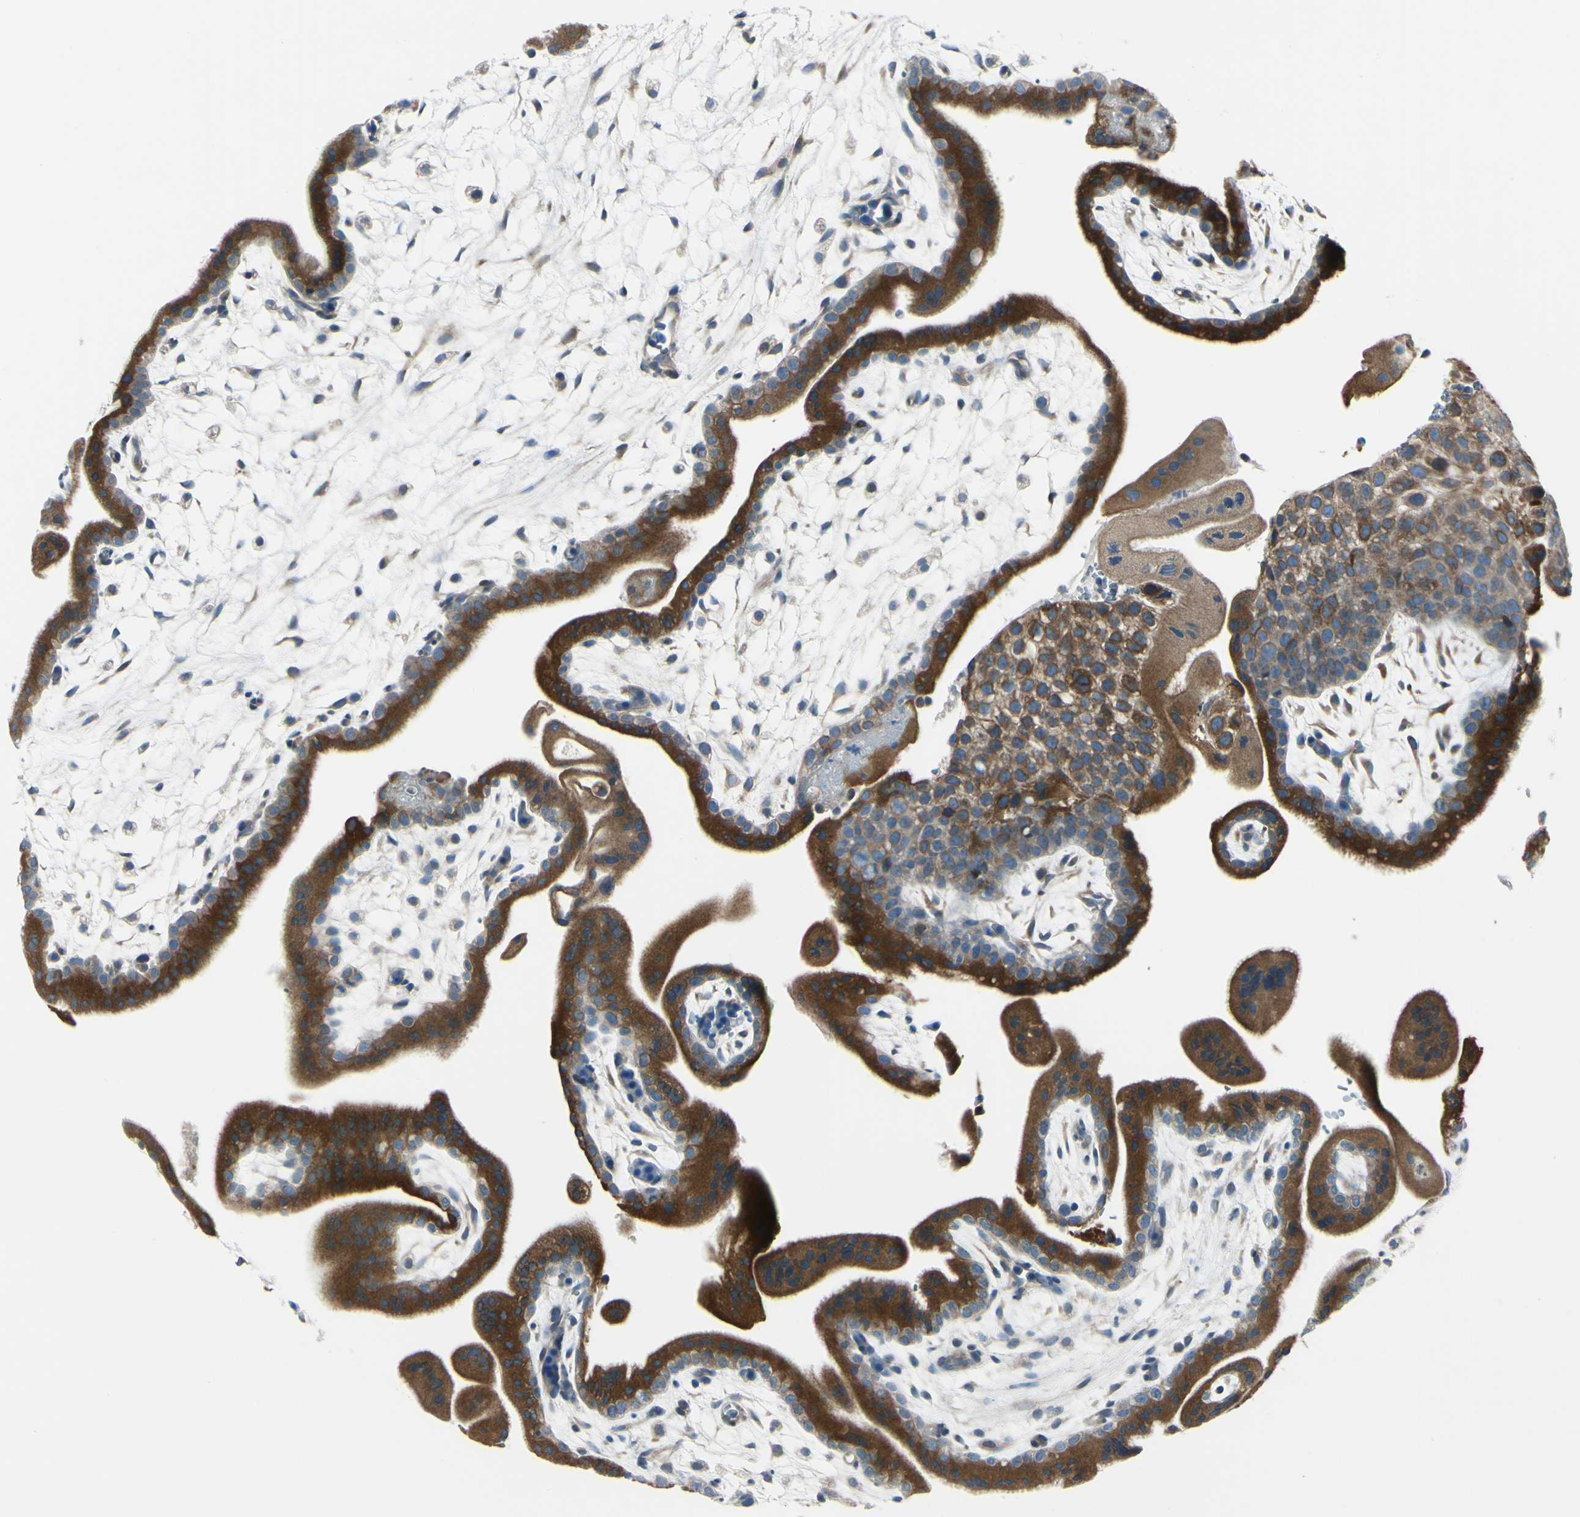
{"staining": {"intensity": "moderate", "quantity": ">75%", "location": "cytoplasmic/membranous"}, "tissue": "placenta", "cell_type": "Decidual cells", "image_type": "normal", "snomed": [{"axis": "morphology", "description": "Normal tissue, NOS"}, {"axis": "topography", "description": "Placenta"}], "caption": "A brown stain labels moderate cytoplasmic/membranous positivity of a protein in decidual cells of normal human placenta. Using DAB (3,3'-diaminobenzidine) (brown) and hematoxylin (blue) stains, captured at high magnification using brightfield microscopy.", "gene": "SELENOS", "patient": {"sex": "female", "age": 35}}